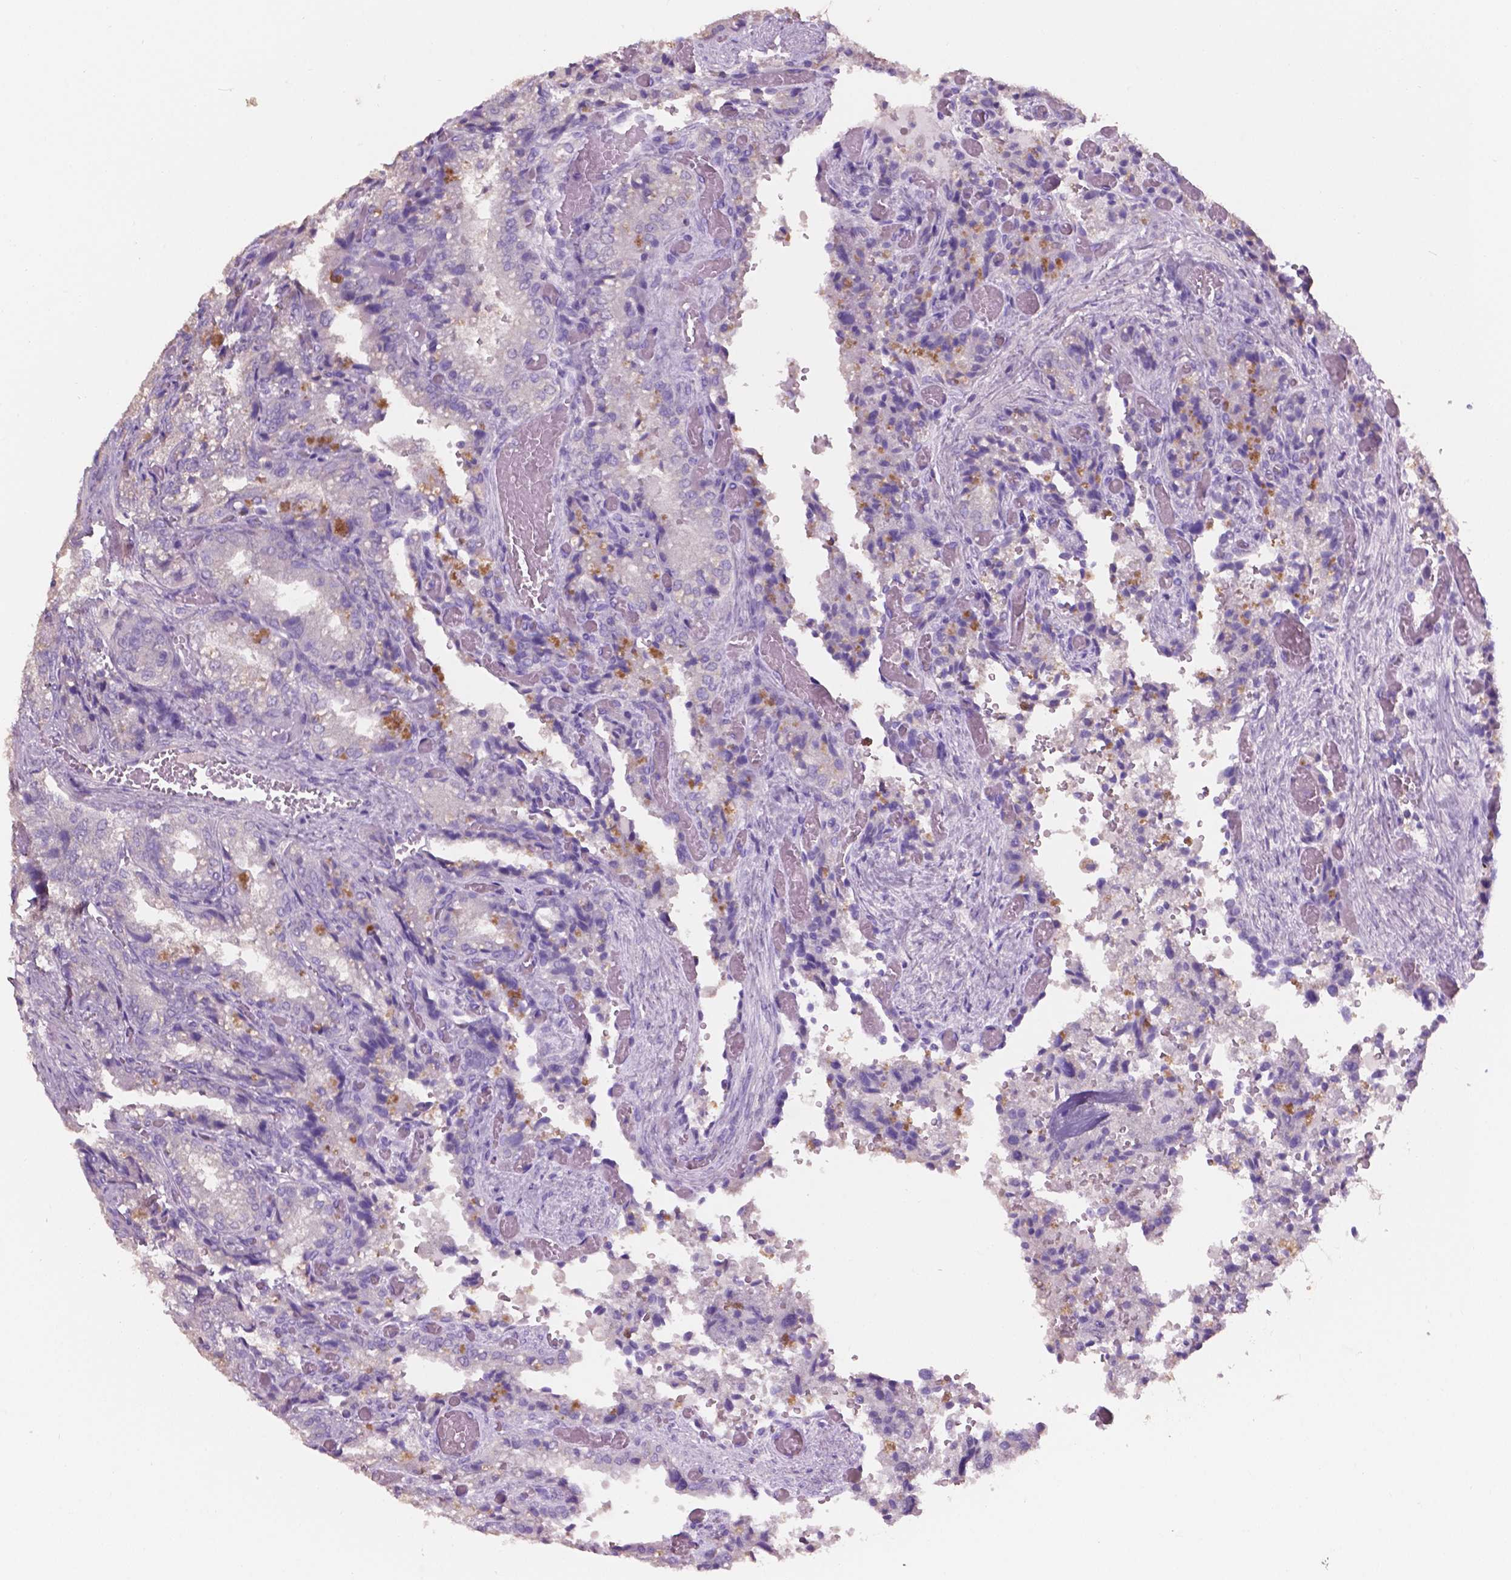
{"staining": {"intensity": "negative", "quantity": "none", "location": "none"}, "tissue": "seminal vesicle", "cell_type": "Glandular cells", "image_type": "normal", "snomed": [{"axis": "morphology", "description": "Normal tissue, NOS"}, {"axis": "topography", "description": "Seminal veicle"}], "caption": "Human seminal vesicle stained for a protein using immunohistochemistry (IHC) shows no positivity in glandular cells.", "gene": "SBSN", "patient": {"sex": "male", "age": 57}}